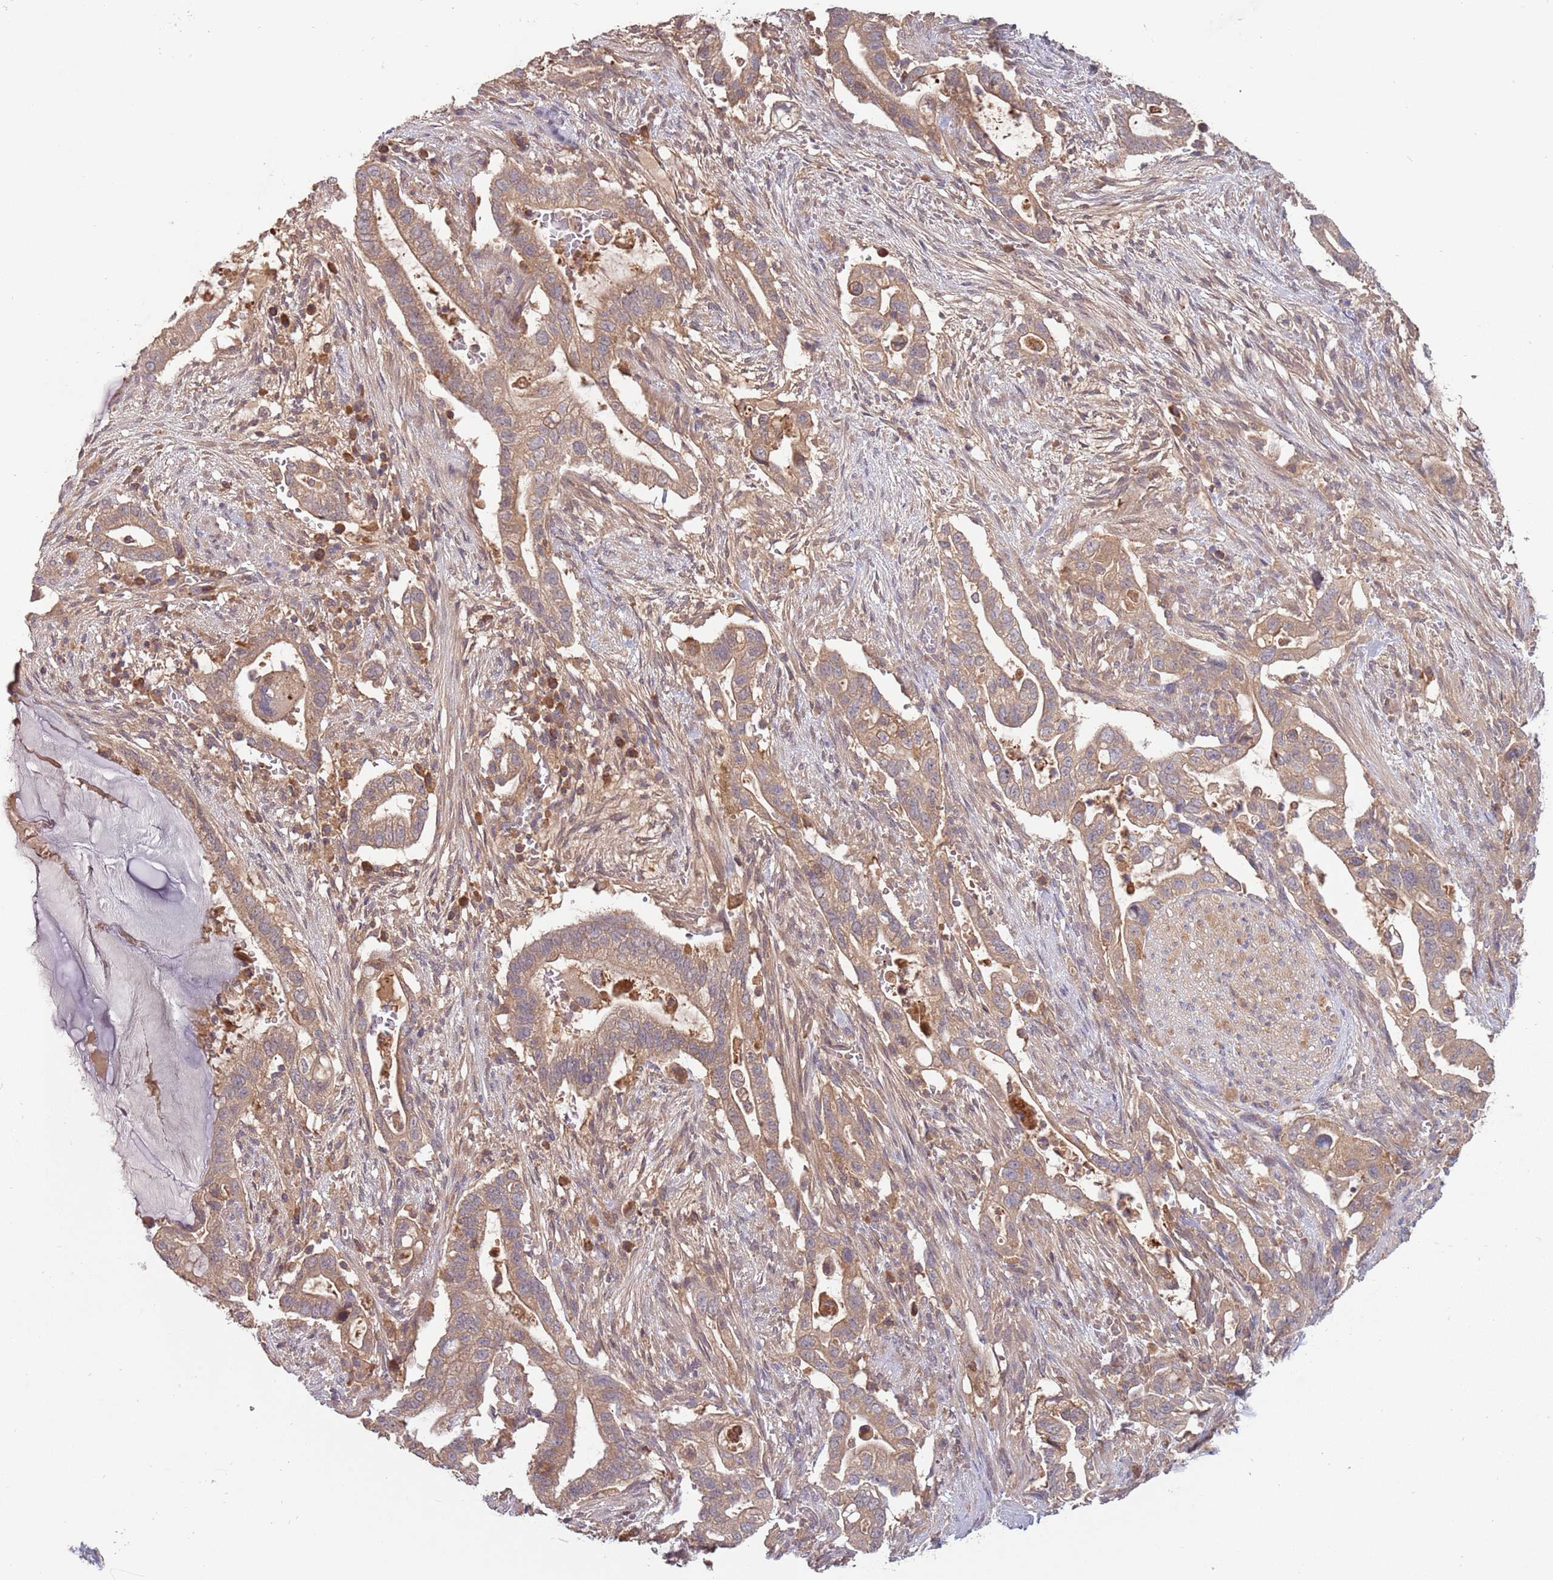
{"staining": {"intensity": "moderate", "quantity": ">75%", "location": "cytoplasmic/membranous"}, "tissue": "pancreatic cancer", "cell_type": "Tumor cells", "image_type": "cancer", "snomed": [{"axis": "morphology", "description": "Adenocarcinoma, NOS"}, {"axis": "topography", "description": "Pancreas"}], "caption": "Brown immunohistochemical staining in human pancreatic cancer displays moderate cytoplasmic/membranous expression in about >75% of tumor cells.", "gene": "USP32", "patient": {"sex": "female", "age": 72}}